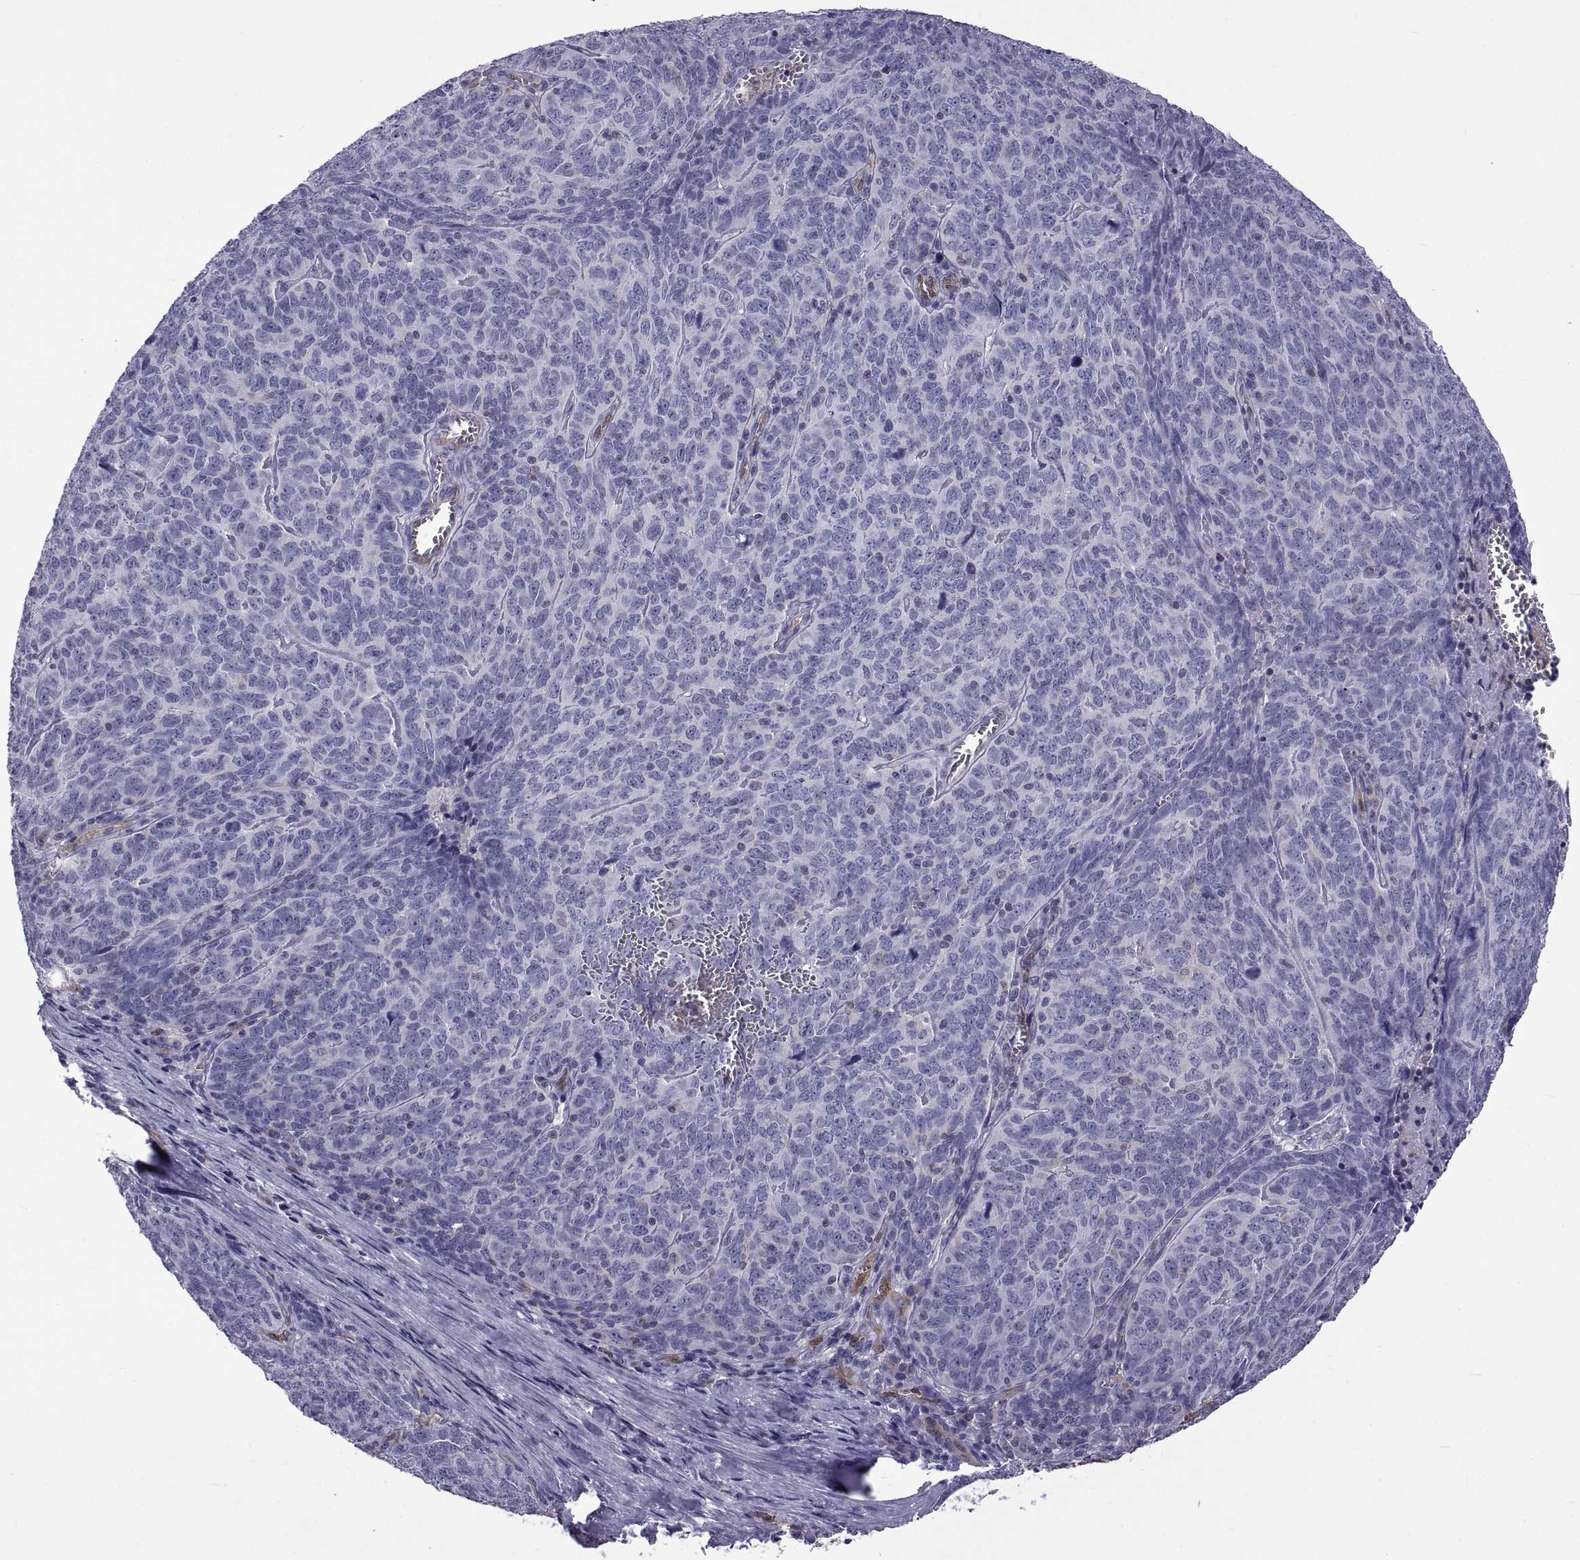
{"staining": {"intensity": "negative", "quantity": "none", "location": "none"}, "tissue": "skin cancer", "cell_type": "Tumor cells", "image_type": "cancer", "snomed": [{"axis": "morphology", "description": "Squamous cell carcinoma, NOS"}, {"axis": "topography", "description": "Skin"}, {"axis": "topography", "description": "Anal"}], "caption": "Immunohistochemical staining of human squamous cell carcinoma (skin) exhibits no significant positivity in tumor cells.", "gene": "LCN9", "patient": {"sex": "female", "age": 51}}